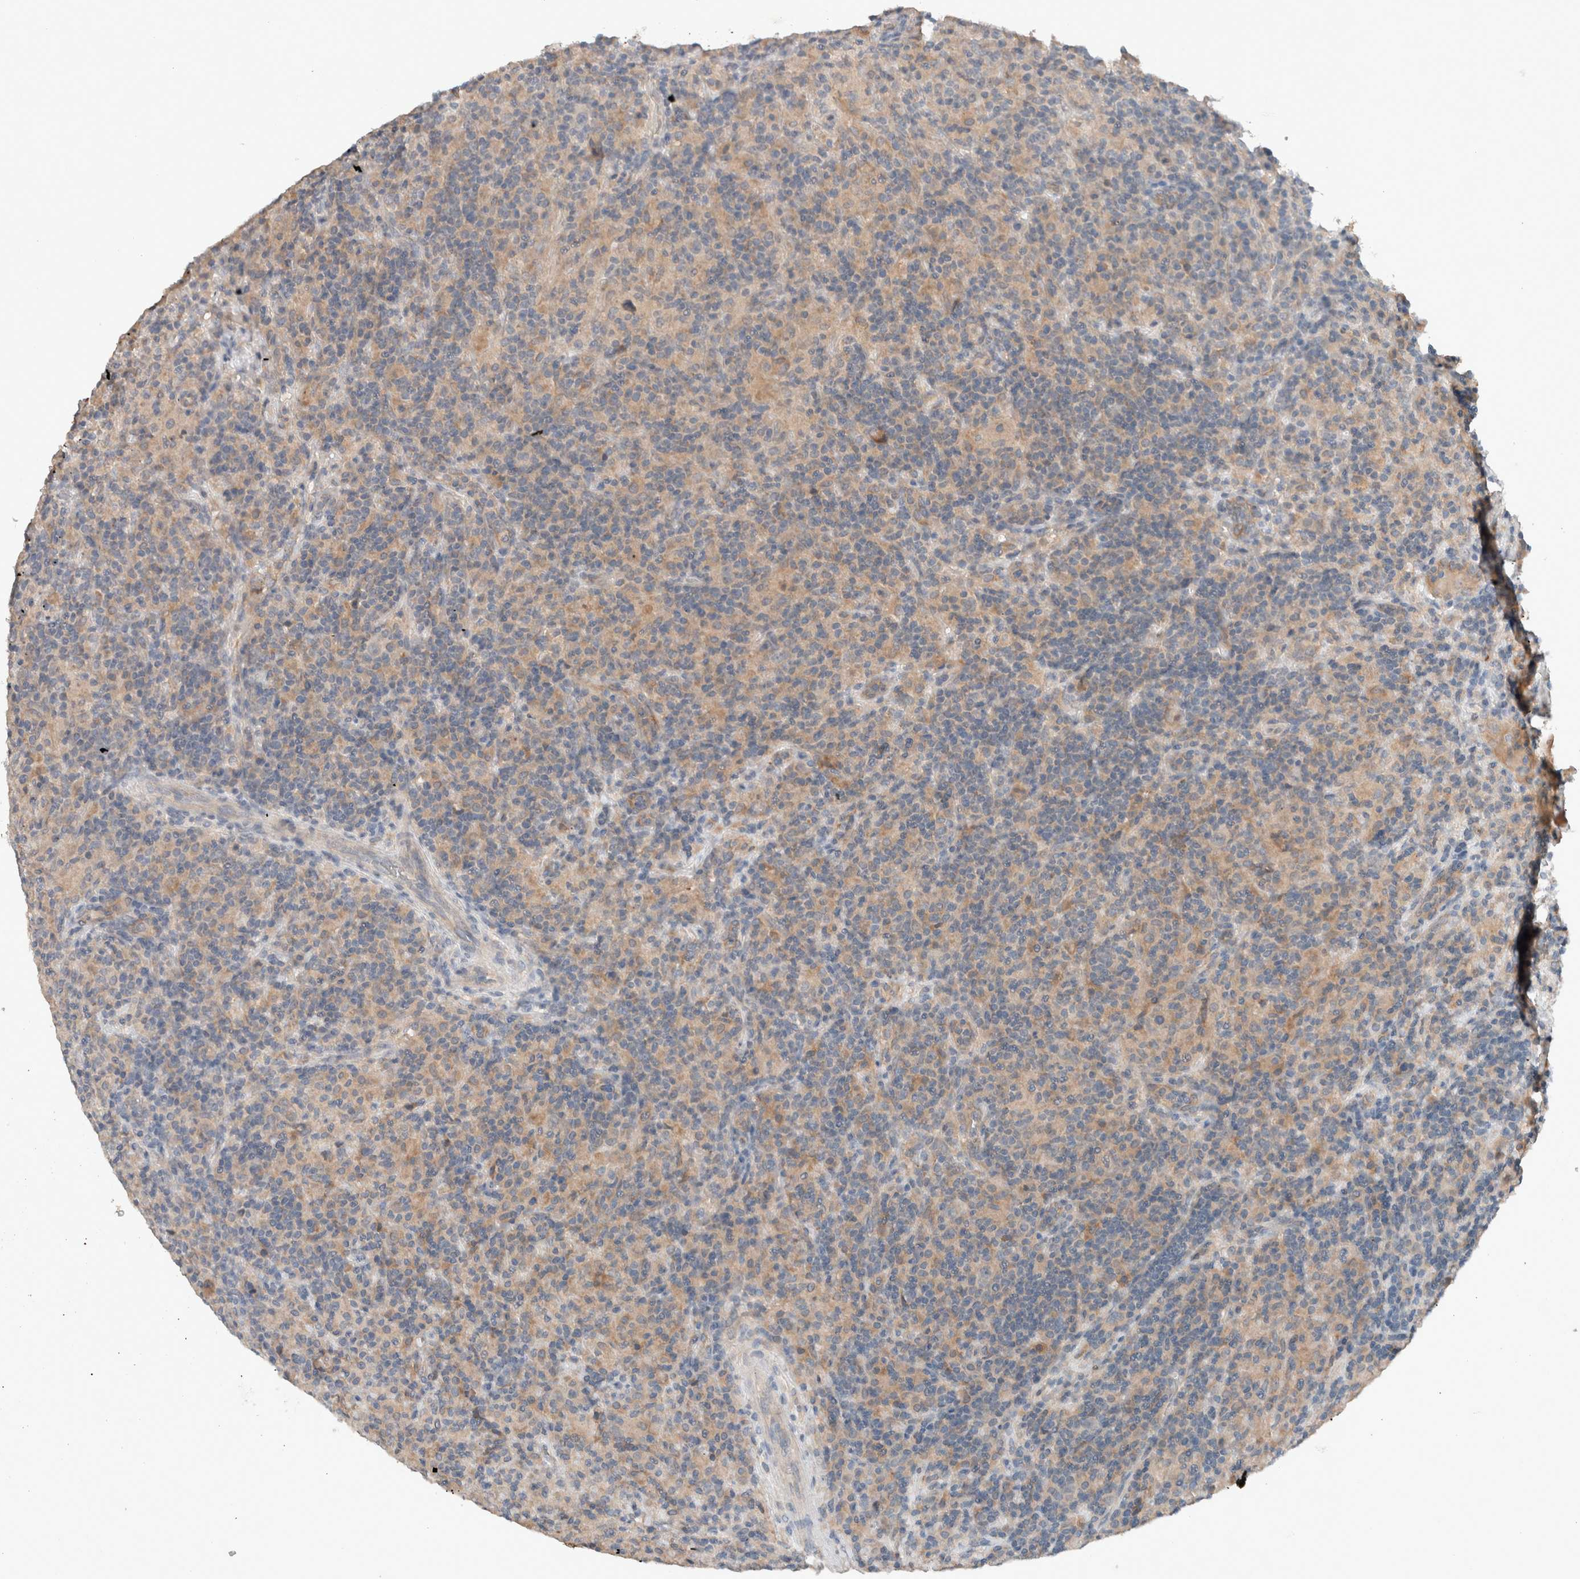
{"staining": {"intensity": "negative", "quantity": "none", "location": "none"}, "tissue": "lymphoma", "cell_type": "Tumor cells", "image_type": "cancer", "snomed": [{"axis": "morphology", "description": "Hodgkin's disease, NOS"}, {"axis": "topography", "description": "Lymph node"}], "caption": "There is no significant expression in tumor cells of lymphoma.", "gene": "UGCG", "patient": {"sex": "male", "age": 70}}